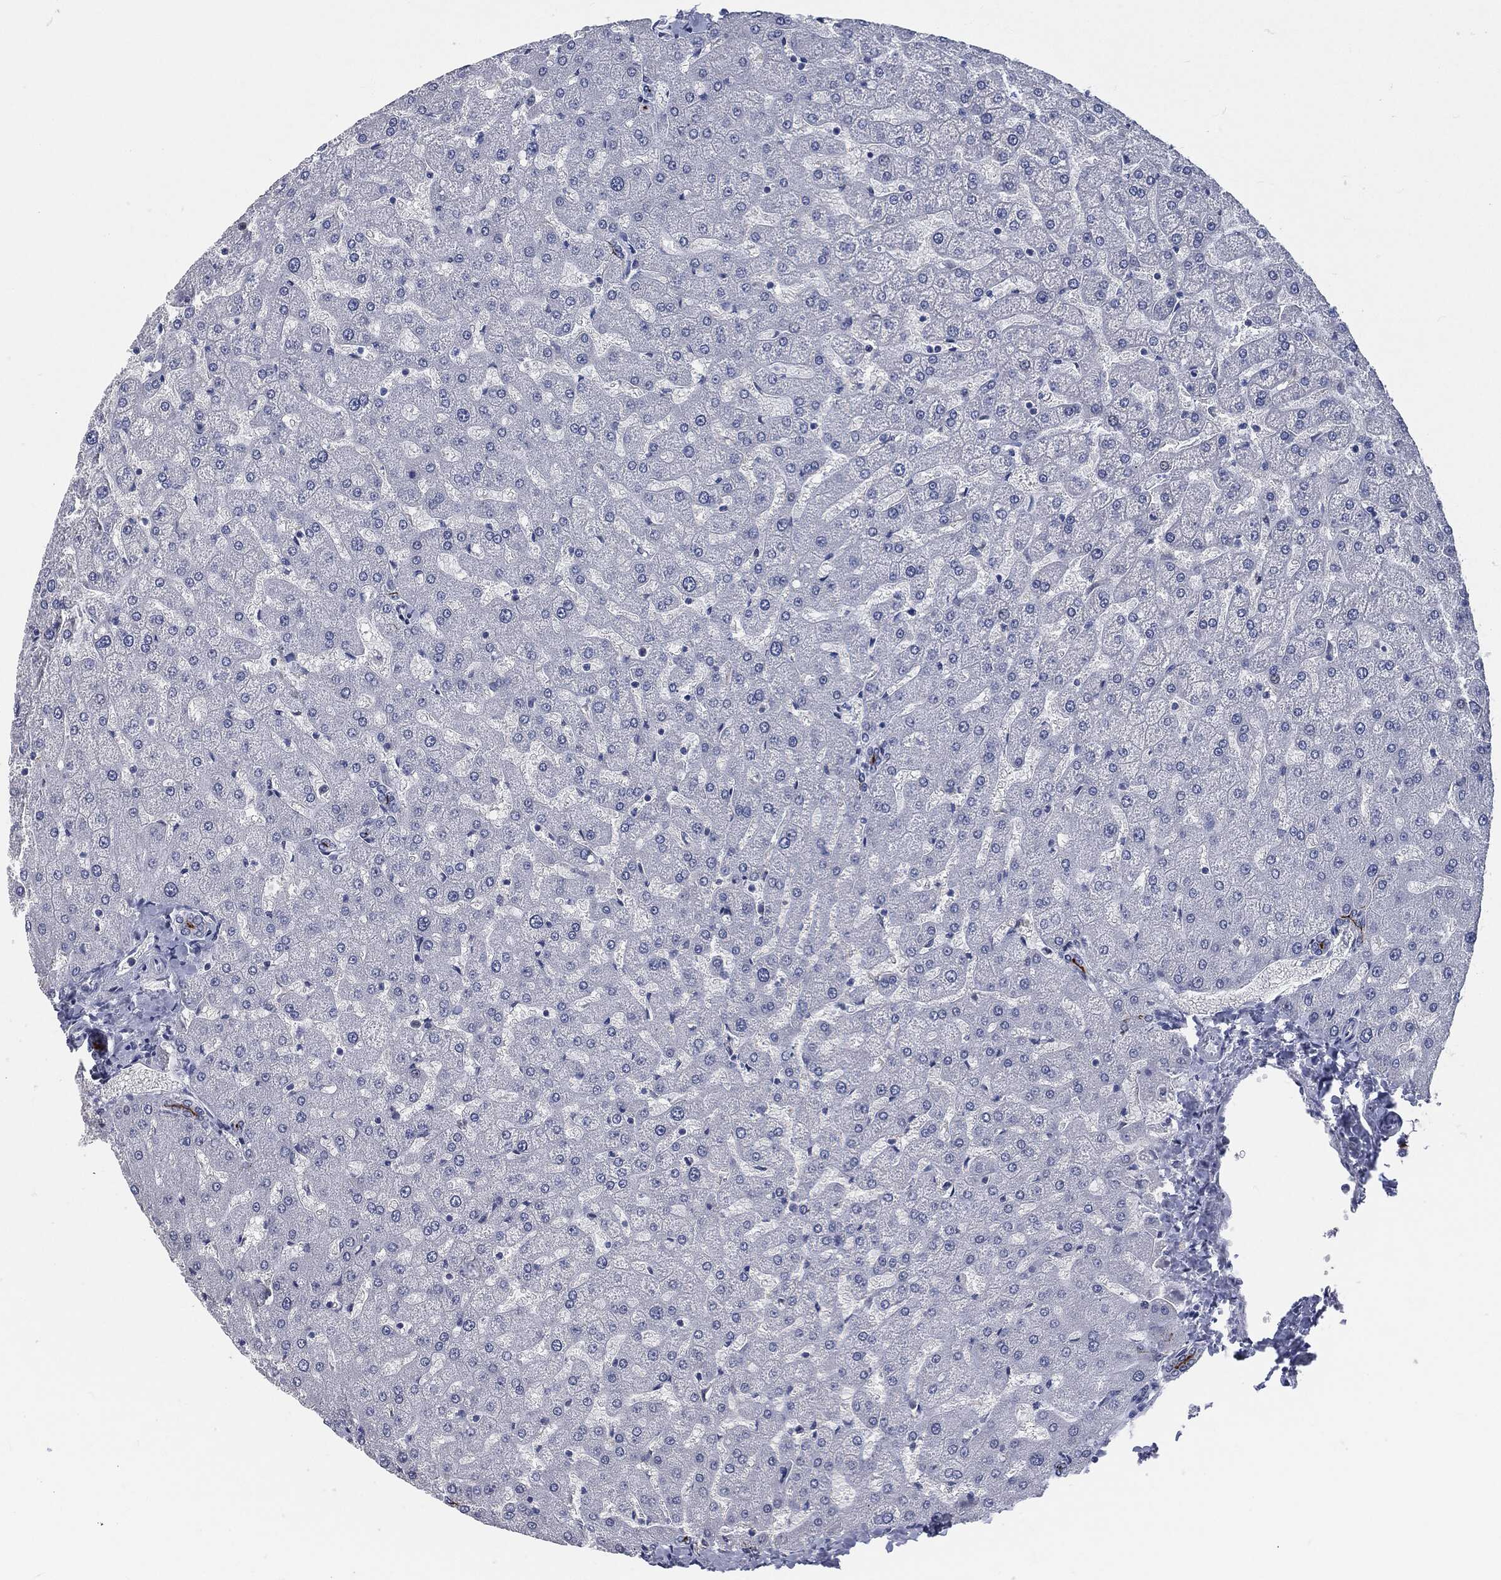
{"staining": {"intensity": "strong", "quantity": ">75%", "location": "cytoplasmic/membranous"}, "tissue": "liver", "cell_type": "Cholangiocytes", "image_type": "normal", "snomed": [{"axis": "morphology", "description": "Normal tissue, NOS"}, {"axis": "topography", "description": "Liver"}], "caption": "Immunohistochemistry (IHC) photomicrograph of benign liver: human liver stained using immunohistochemistry shows high levels of strong protein expression localized specifically in the cytoplasmic/membranous of cholangiocytes, appearing as a cytoplasmic/membranous brown color.", "gene": "PROM1", "patient": {"sex": "female", "age": 50}}